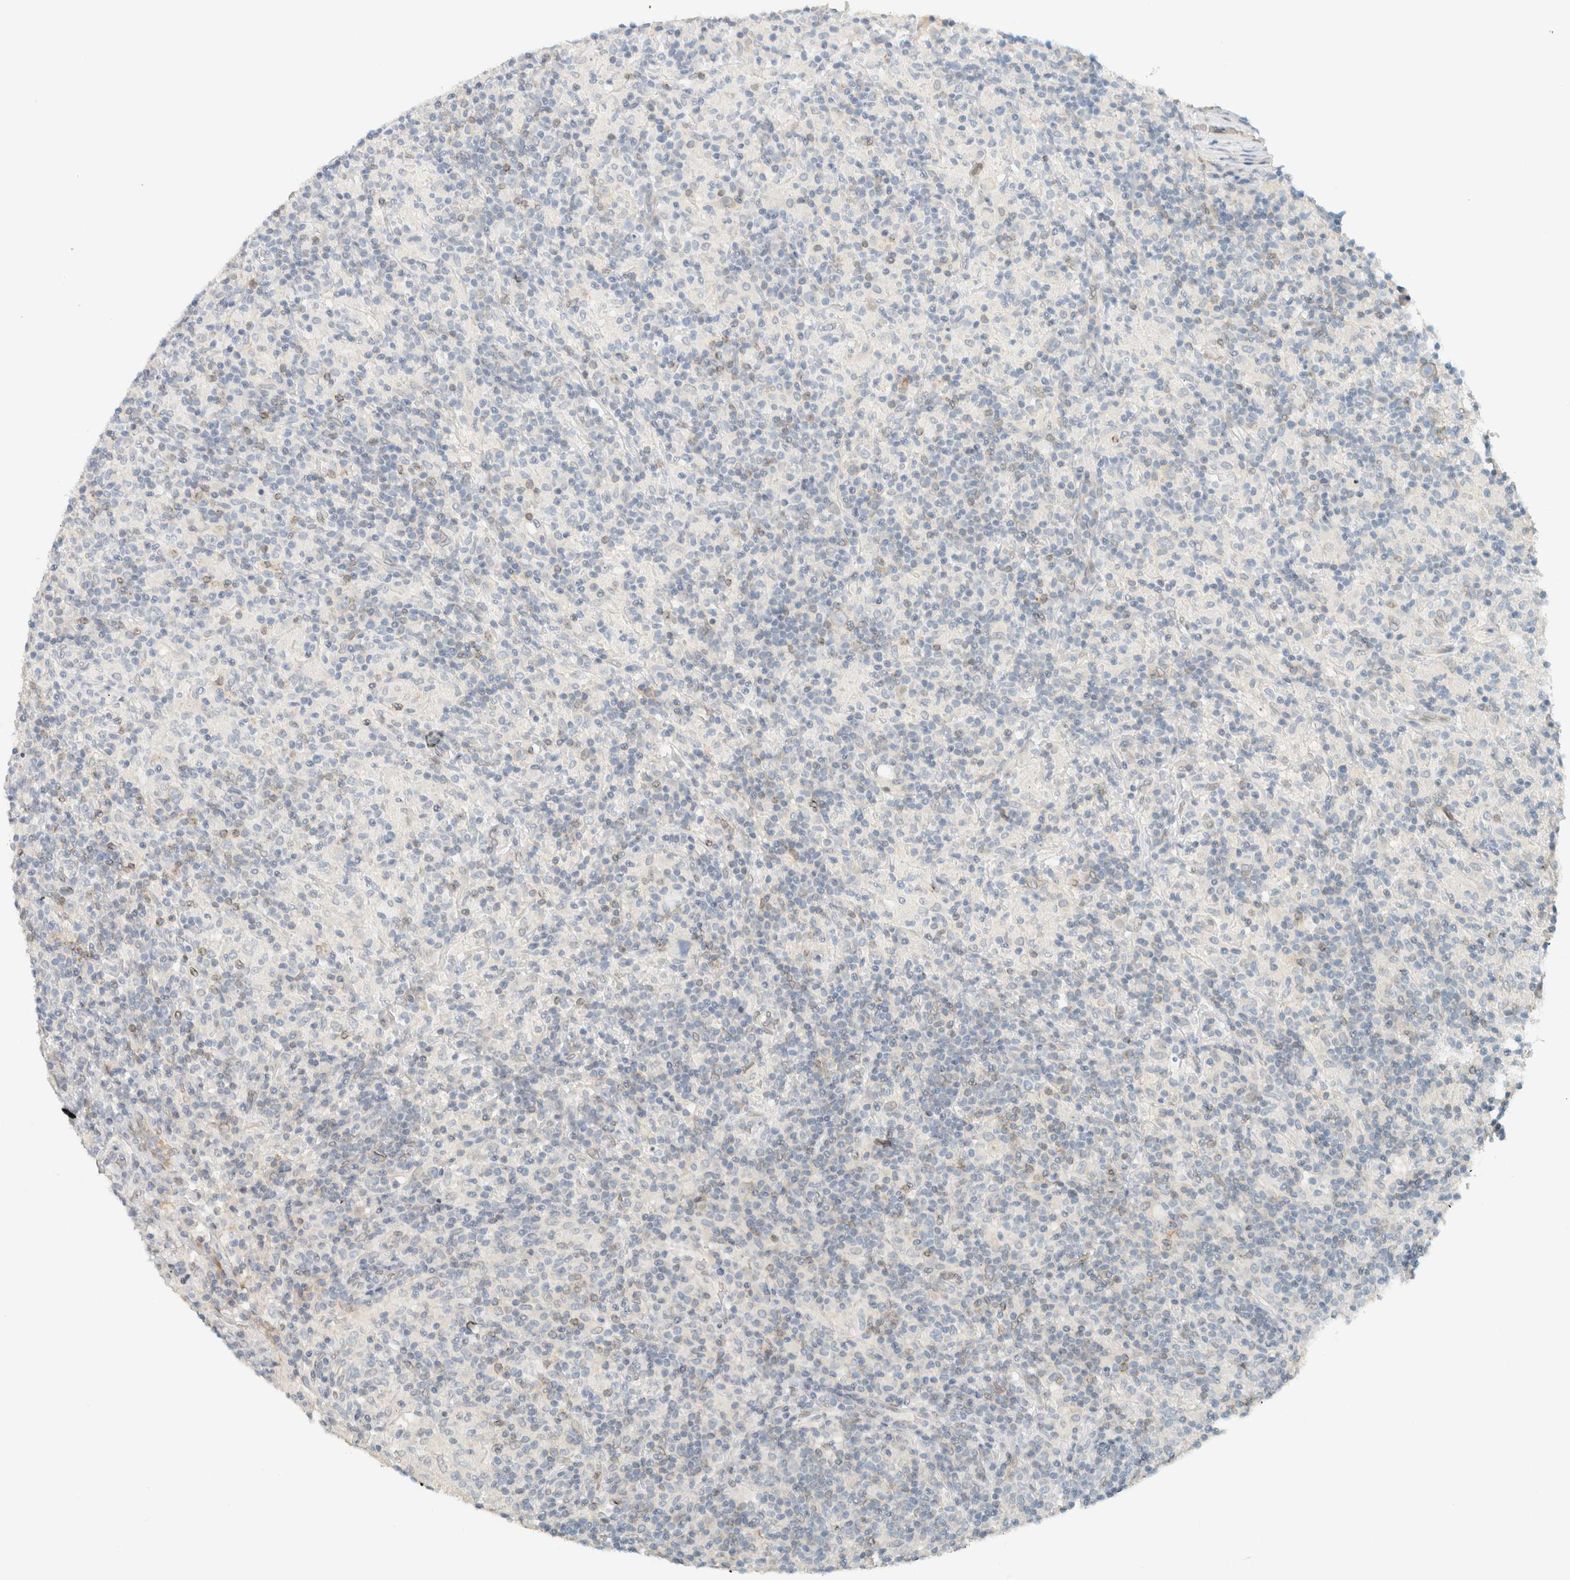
{"staining": {"intensity": "negative", "quantity": "none", "location": "none"}, "tissue": "lymphoma", "cell_type": "Tumor cells", "image_type": "cancer", "snomed": [{"axis": "morphology", "description": "Hodgkin's disease, NOS"}, {"axis": "topography", "description": "Lymph node"}], "caption": "IHC histopathology image of neoplastic tissue: human Hodgkin's disease stained with DAB exhibits no significant protein positivity in tumor cells. Brightfield microscopy of IHC stained with DAB (brown) and hematoxylin (blue), captured at high magnification.", "gene": "C1QTNF12", "patient": {"sex": "male", "age": 70}}